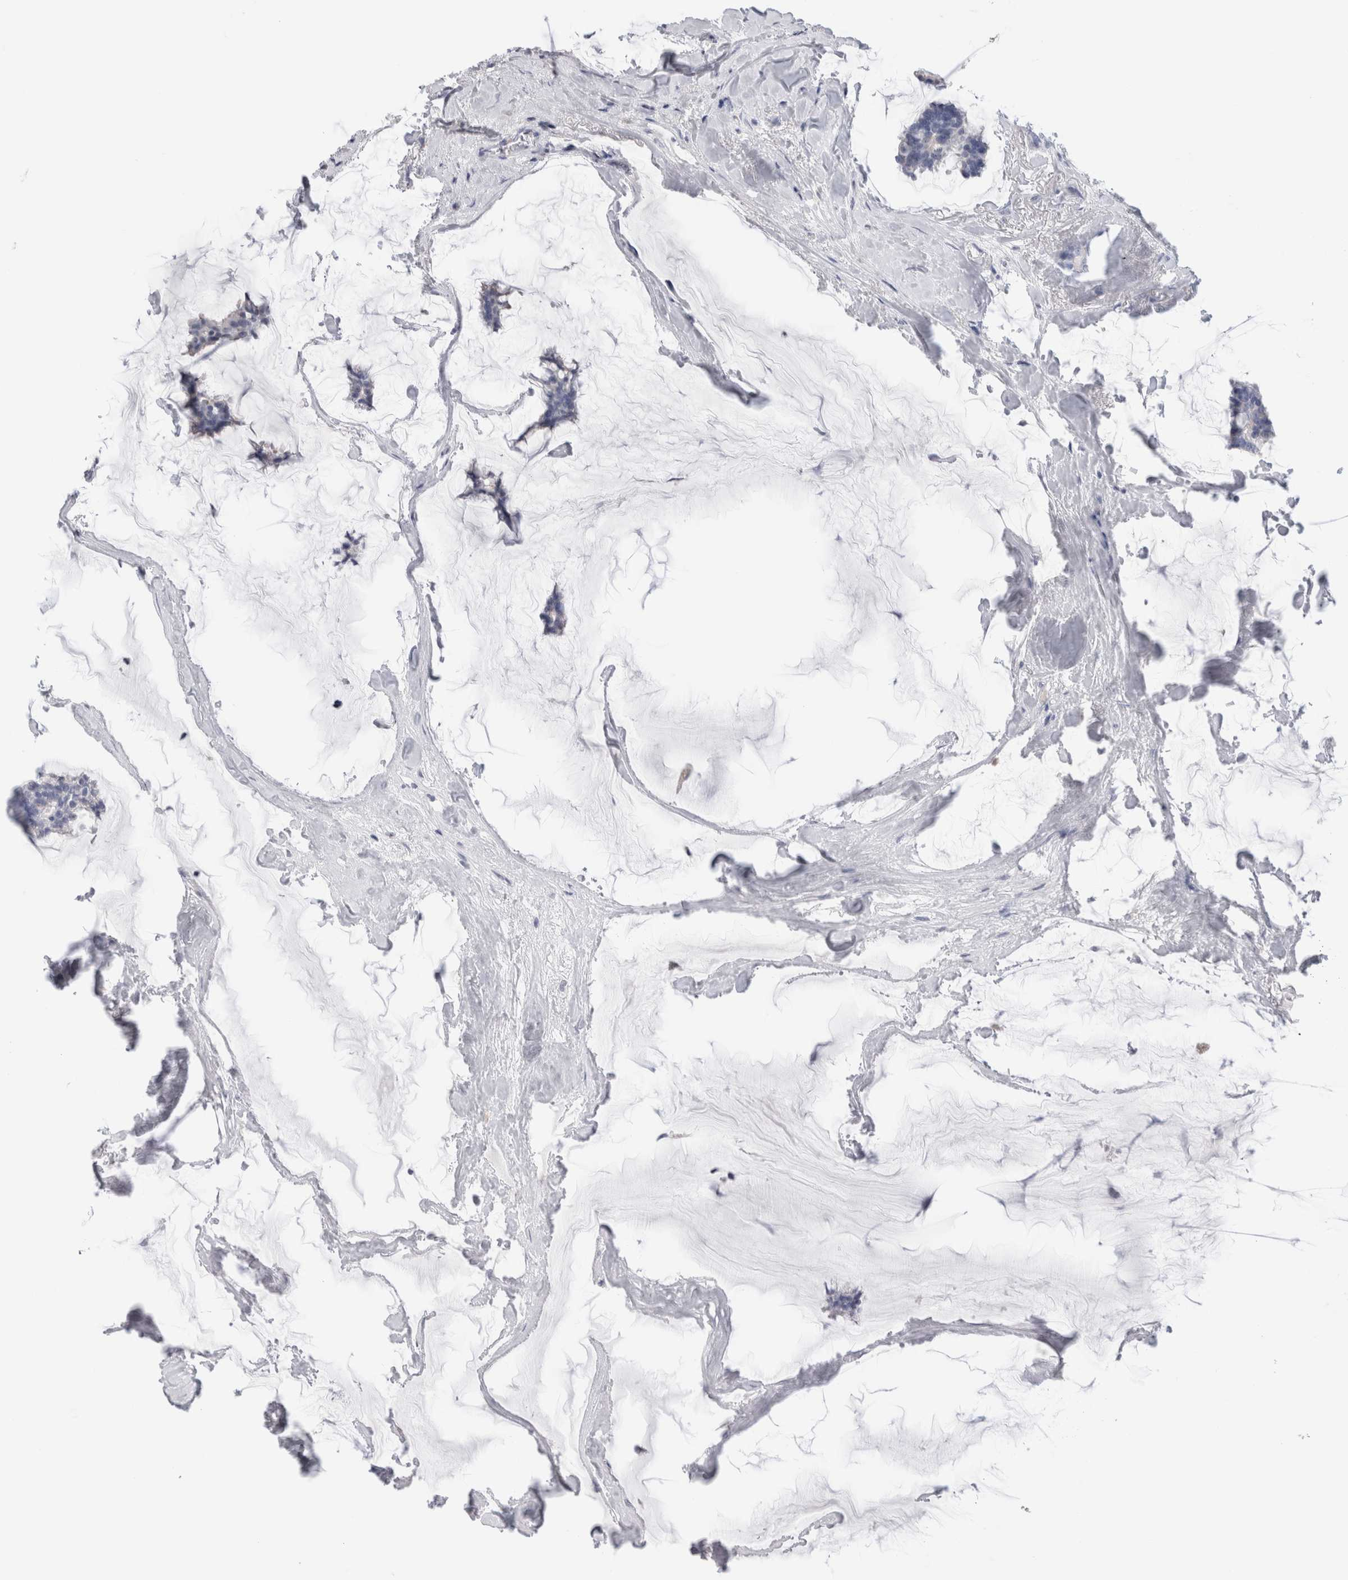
{"staining": {"intensity": "negative", "quantity": "none", "location": "none"}, "tissue": "breast cancer", "cell_type": "Tumor cells", "image_type": "cancer", "snomed": [{"axis": "morphology", "description": "Duct carcinoma"}, {"axis": "topography", "description": "Breast"}], "caption": "High magnification brightfield microscopy of breast cancer stained with DAB (brown) and counterstained with hematoxylin (blue): tumor cells show no significant expression.", "gene": "ANKMY1", "patient": {"sex": "female", "age": 93}}